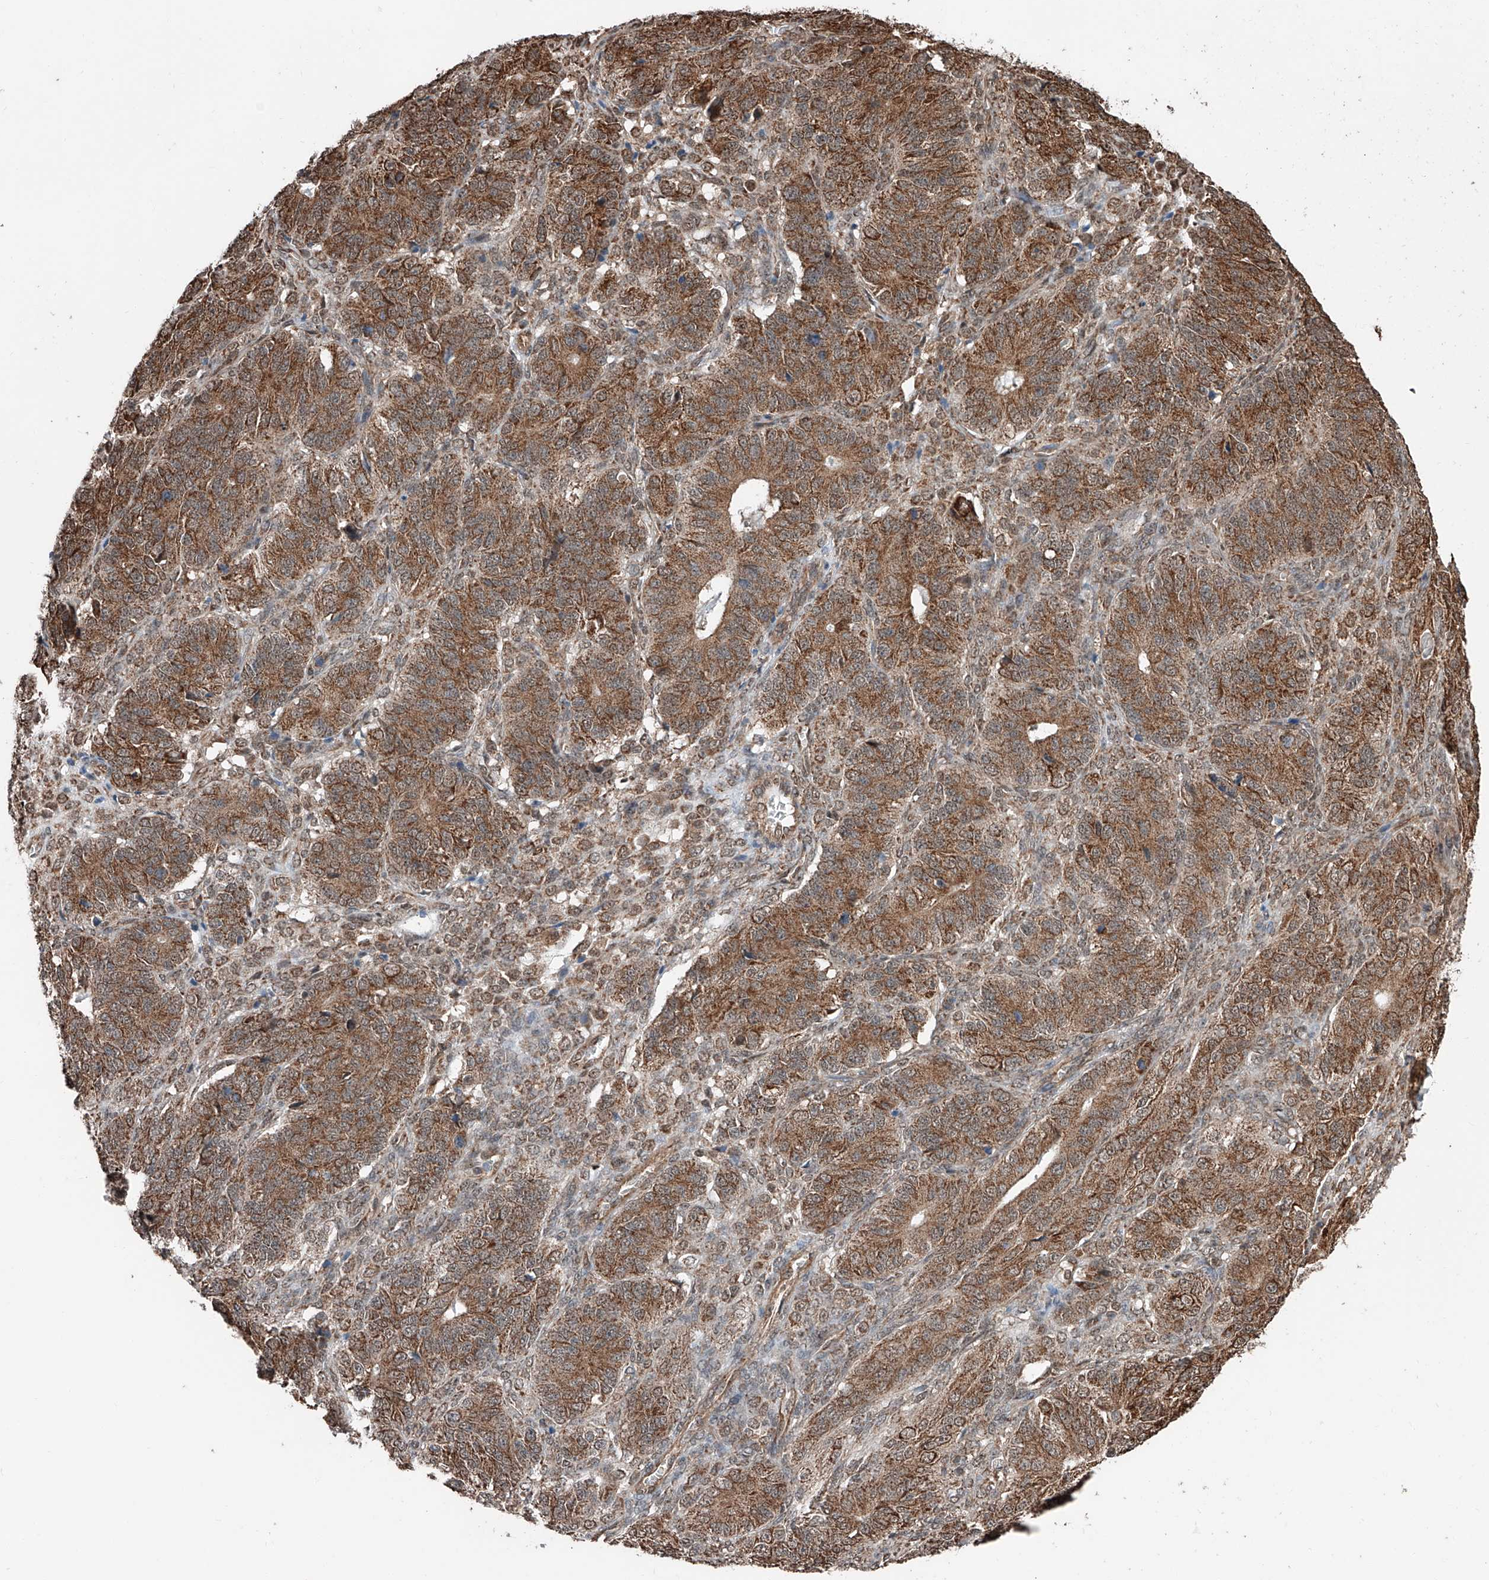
{"staining": {"intensity": "strong", "quantity": ">75%", "location": "cytoplasmic/membranous"}, "tissue": "ovarian cancer", "cell_type": "Tumor cells", "image_type": "cancer", "snomed": [{"axis": "morphology", "description": "Carcinoma, endometroid"}, {"axis": "topography", "description": "Ovary"}], "caption": "Approximately >75% of tumor cells in endometroid carcinoma (ovarian) show strong cytoplasmic/membranous protein staining as visualized by brown immunohistochemical staining.", "gene": "ZNF445", "patient": {"sex": "female", "age": 51}}